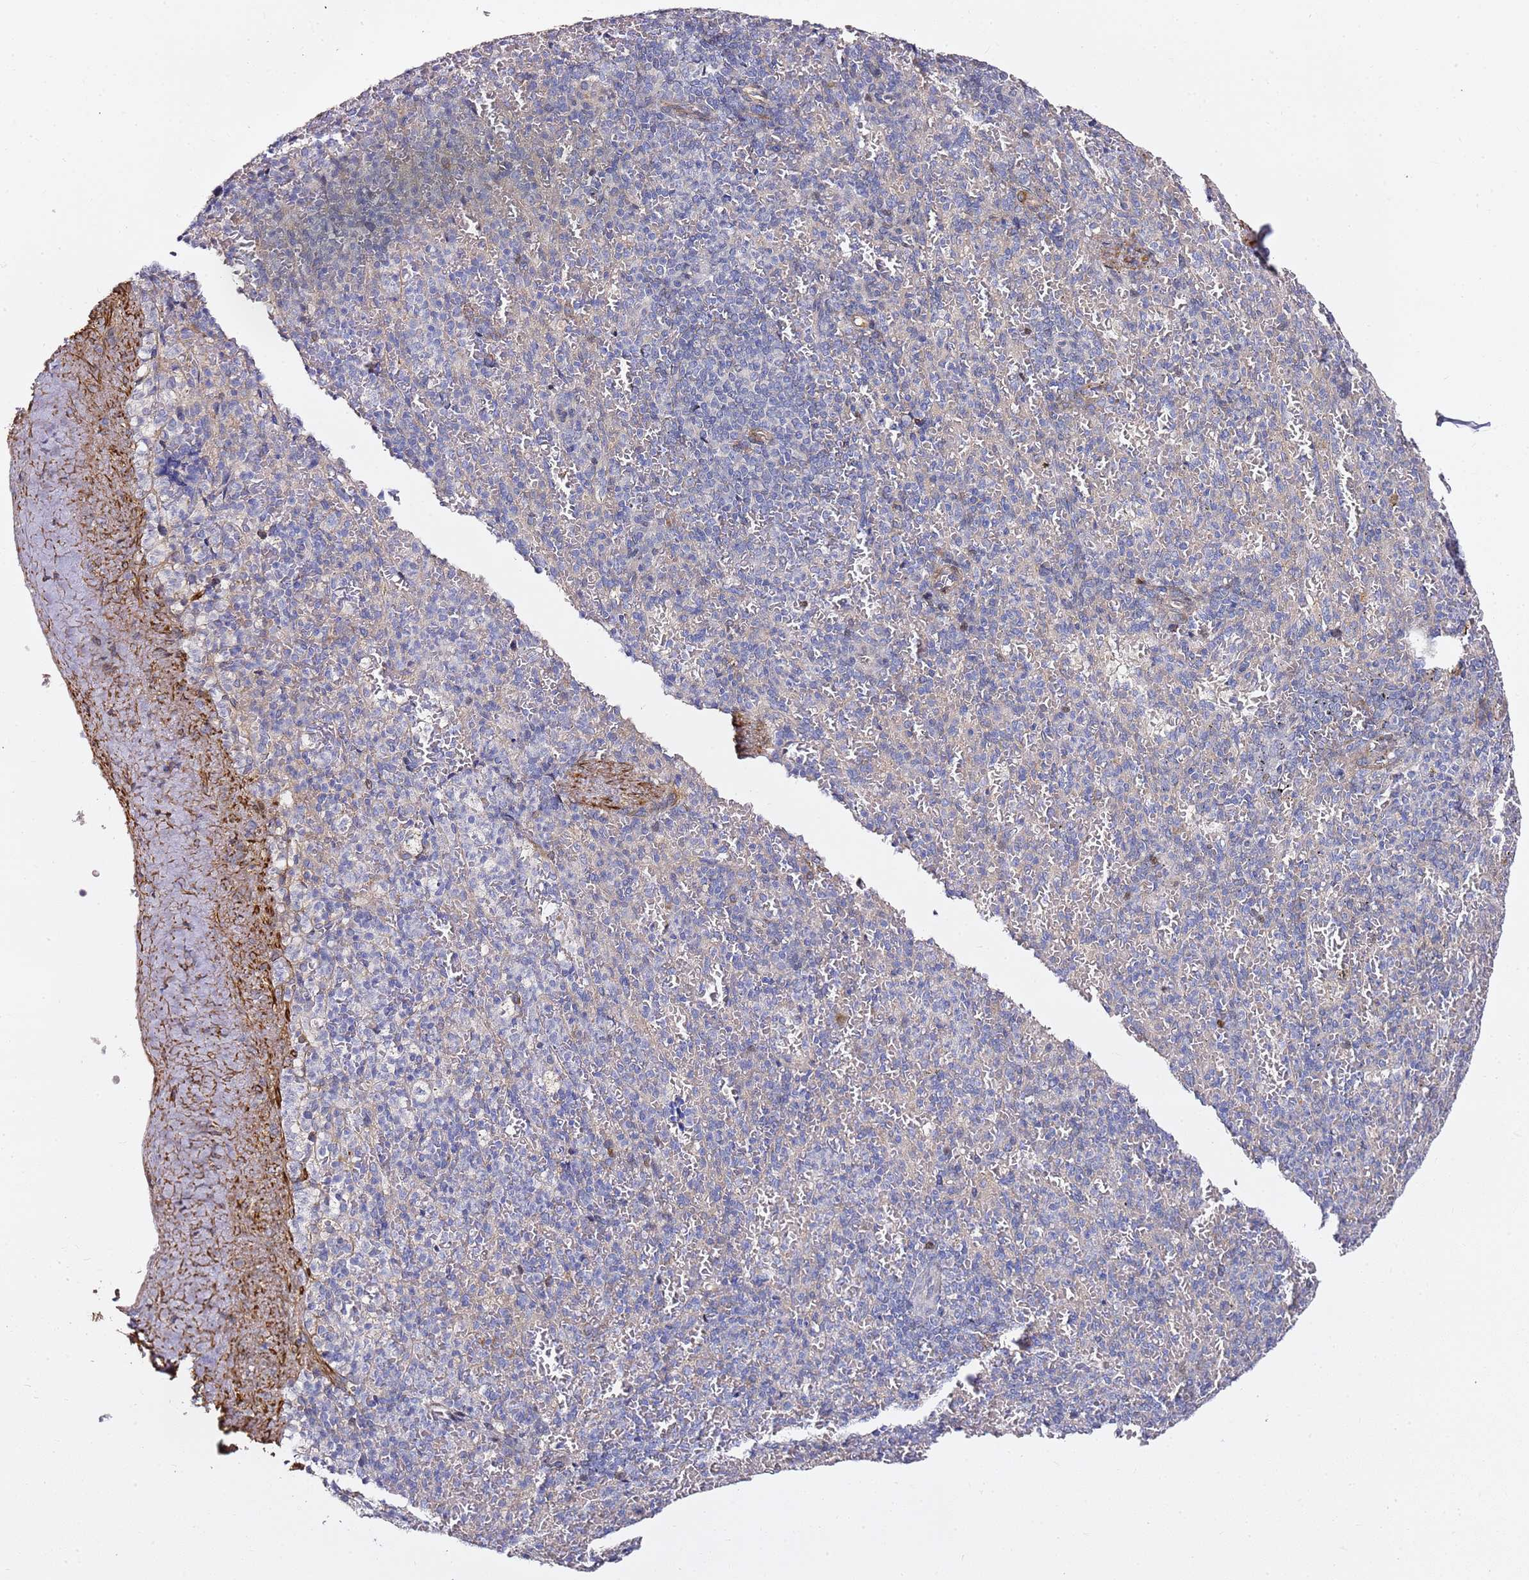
{"staining": {"intensity": "negative", "quantity": "none", "location": "none"}, "tissue": "spleen", "cell_type": "Cells in red pulp", "image_type": "normal", "snomed": [{"axis": "morphology", "description": "Normal tissue, NOS"}, {"axis": "topography", "description": "Spleen"}], "caption": "Immunohistochemistry (IHC) photomicrograph of benign spleen stained for a protein (brown), which reveals no positivity in cells in red pulp.", "gene": "EPS8L1", "patient": {"sex": "female", "age": 74}}